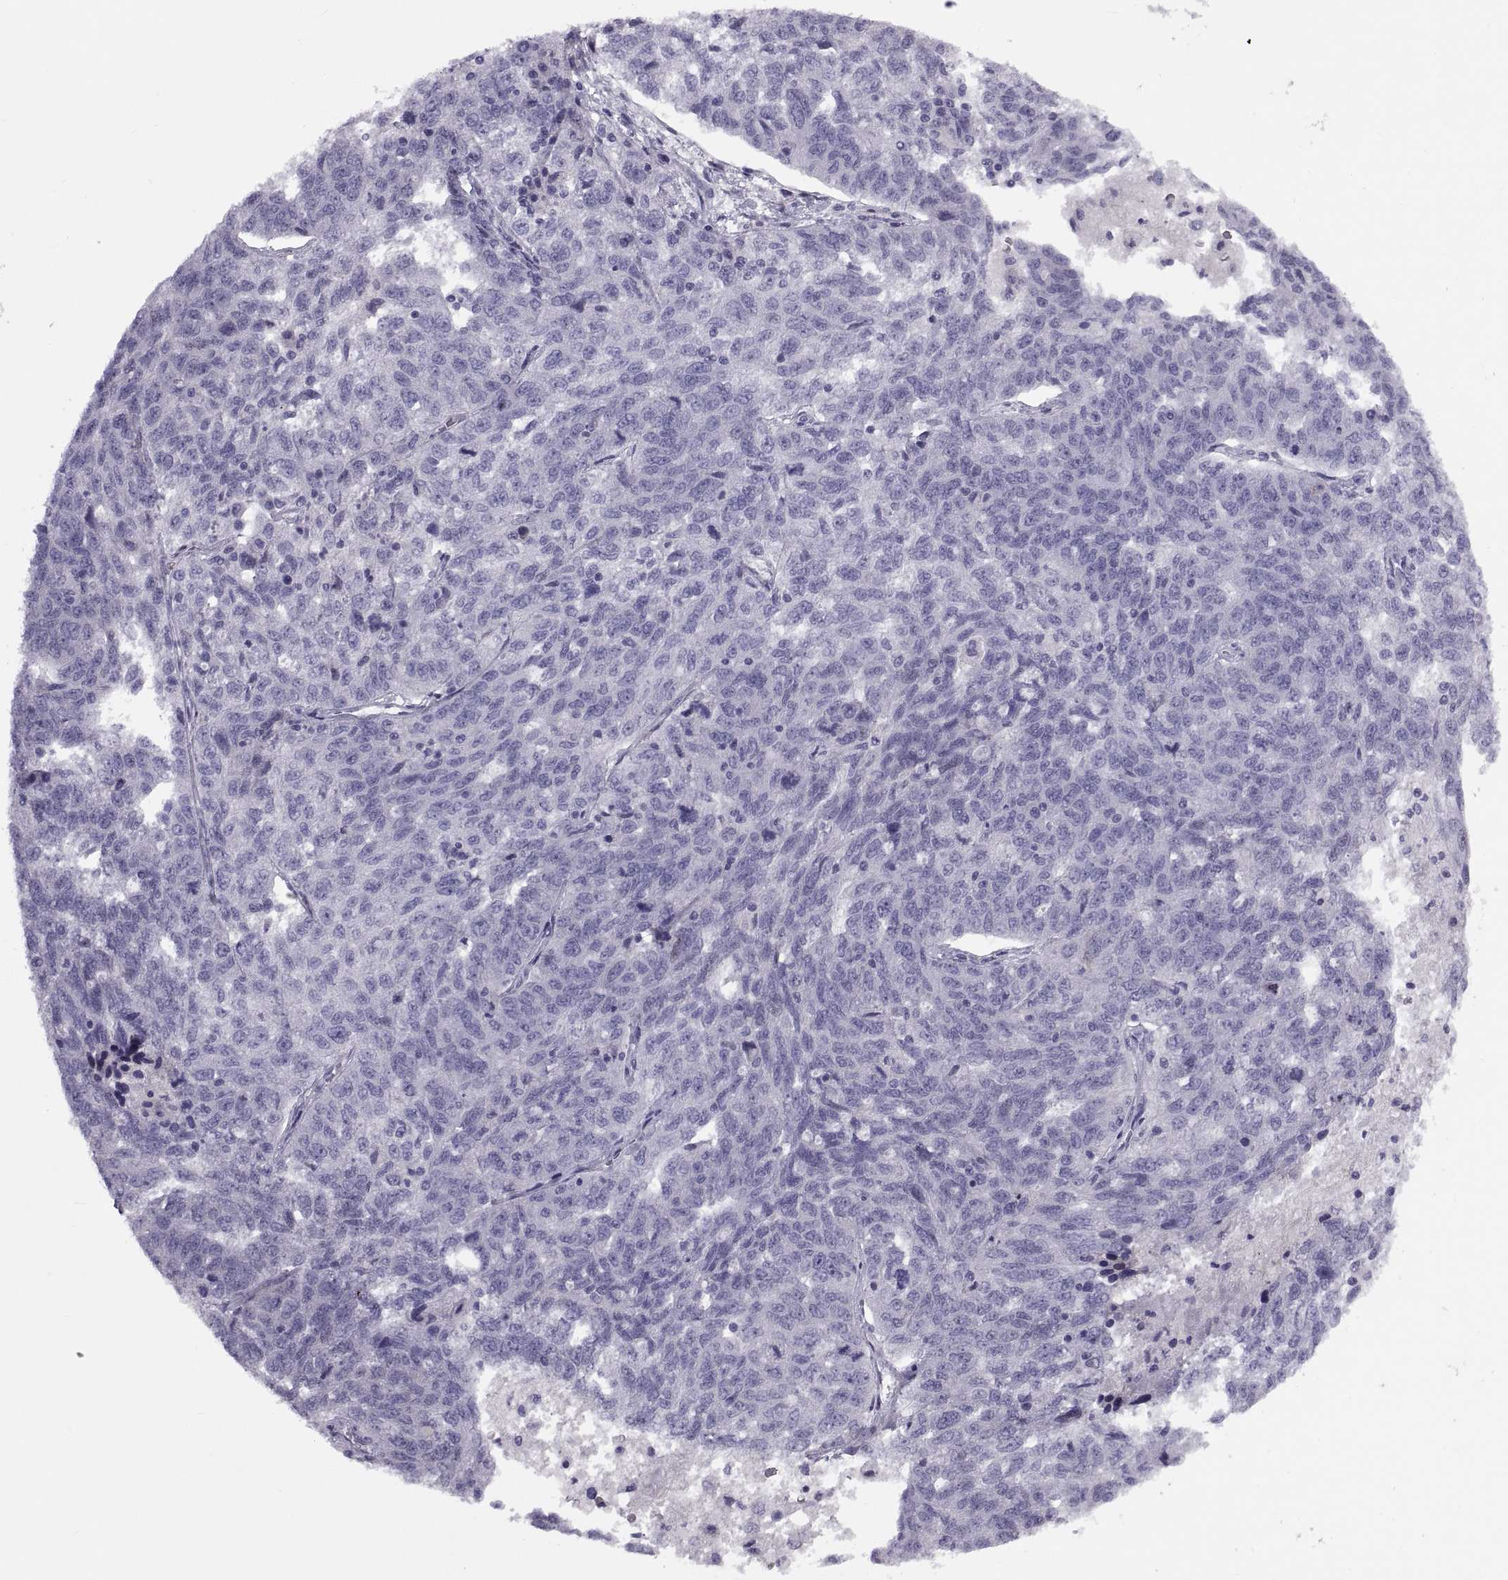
{"staining": {"intensity": "negative", "quantity": "none", "location": "none"}, "tissue": "ovarian cancer", "cell_type": "Tumor cells", "image_type": "cancer", "snomed": [{"axis": "morphology", "description": "Cystadenocarcinoma, serous, NOS"}, {"axis": "topography", "description": "Ovary"}], "caption": "This is a histopathology image of immunohistochemistry staining of ovarian cancer (serous cystadenocarcinoma), which shows no staining in tumor cells.", "gene": "TMEM158", "patient": {"sex": "female", "age": 71}}